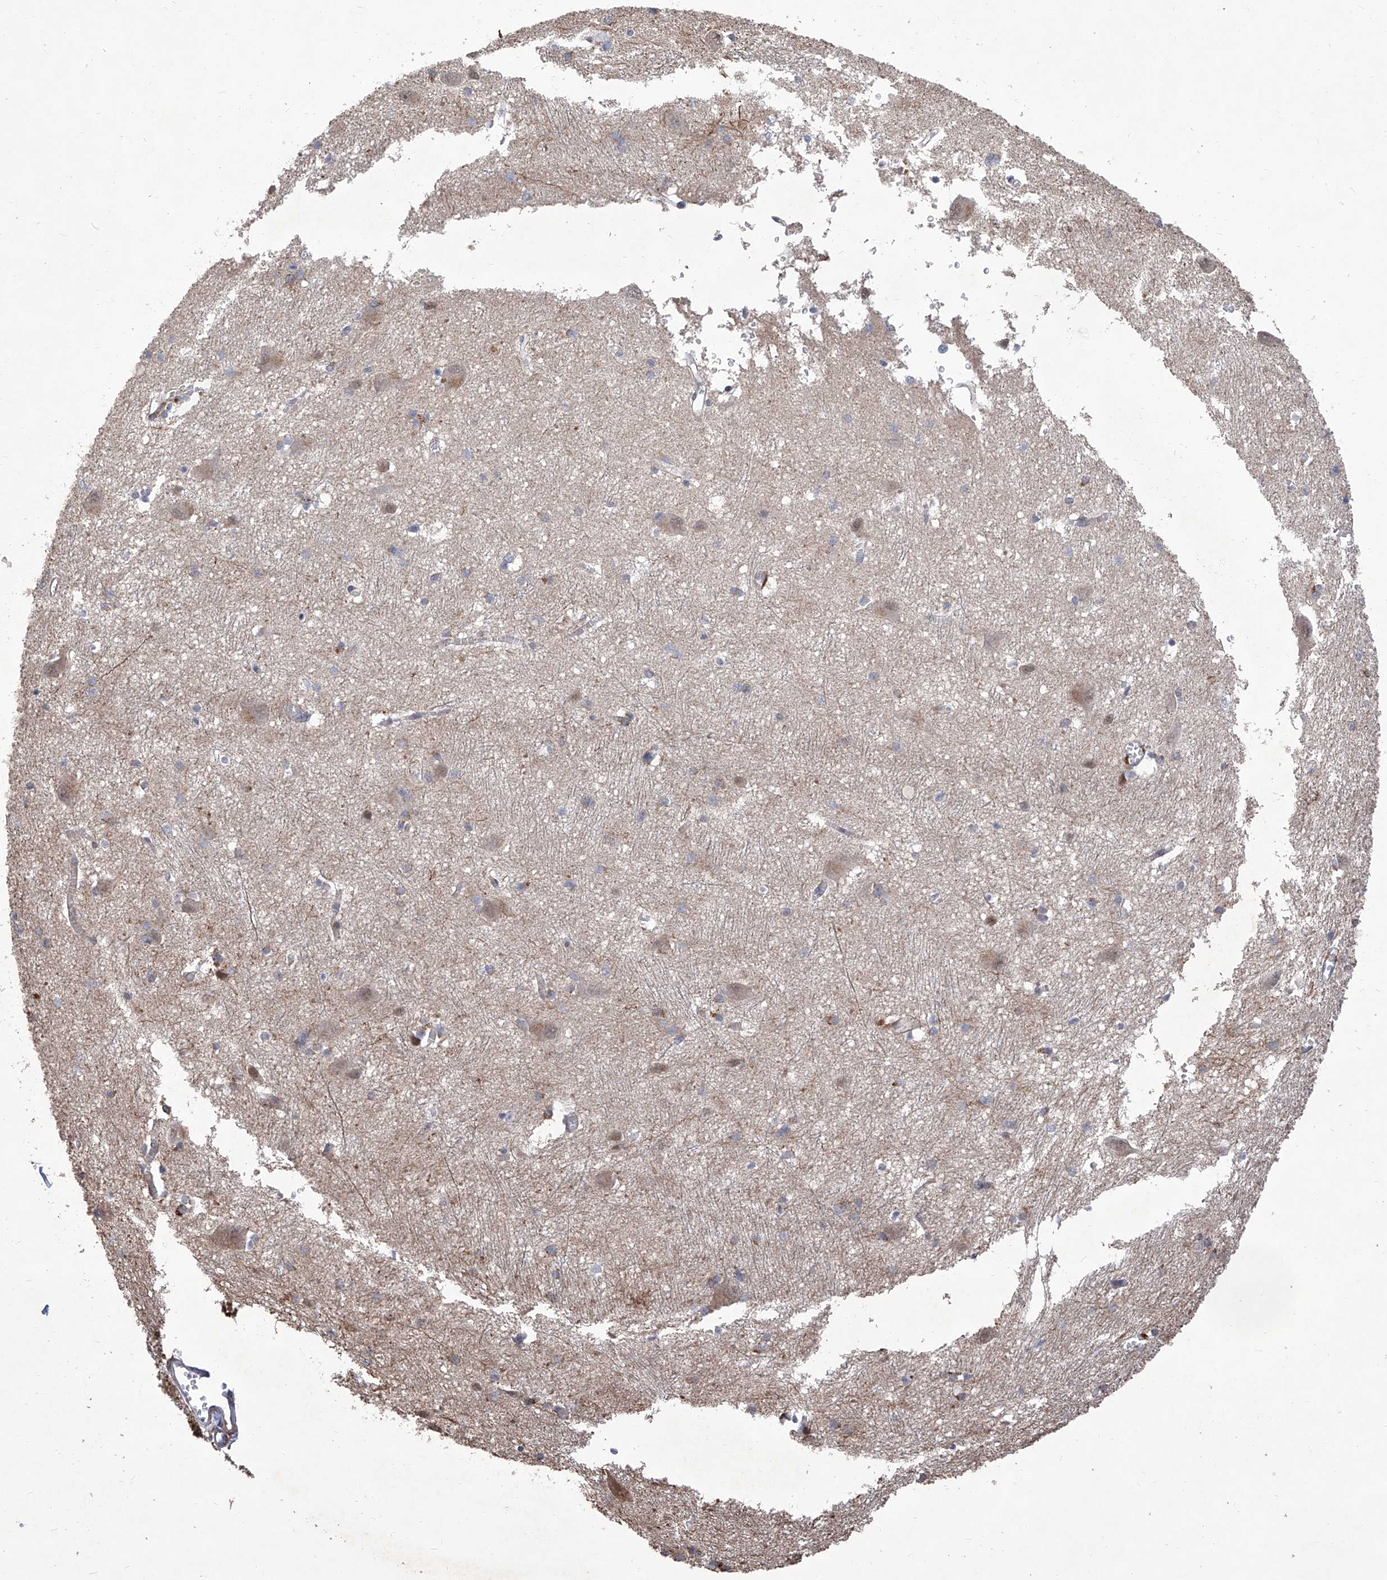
{"staining": {"intensity": "weak", "quantity": "<25%", "location": "cytoplasmic/membranous"}, "tissue": "caudate", "cell_type": "Glial cells", "image_type": "normal", "snomed": [{"axis": "morphology", "description": "Normal tissue, NOS"}, {"axis": "topography", "description": "Lateral ventricle wall"}], "caption": "Caudate was stained to show a protein in brown. There is no significant positivity in glial cells. (DAB (3,3'-diaminobenzidine) IHC with hematoxylin counter stain).", "gene": "FARP2", "patient": {"sex": "male", "age": 37}}